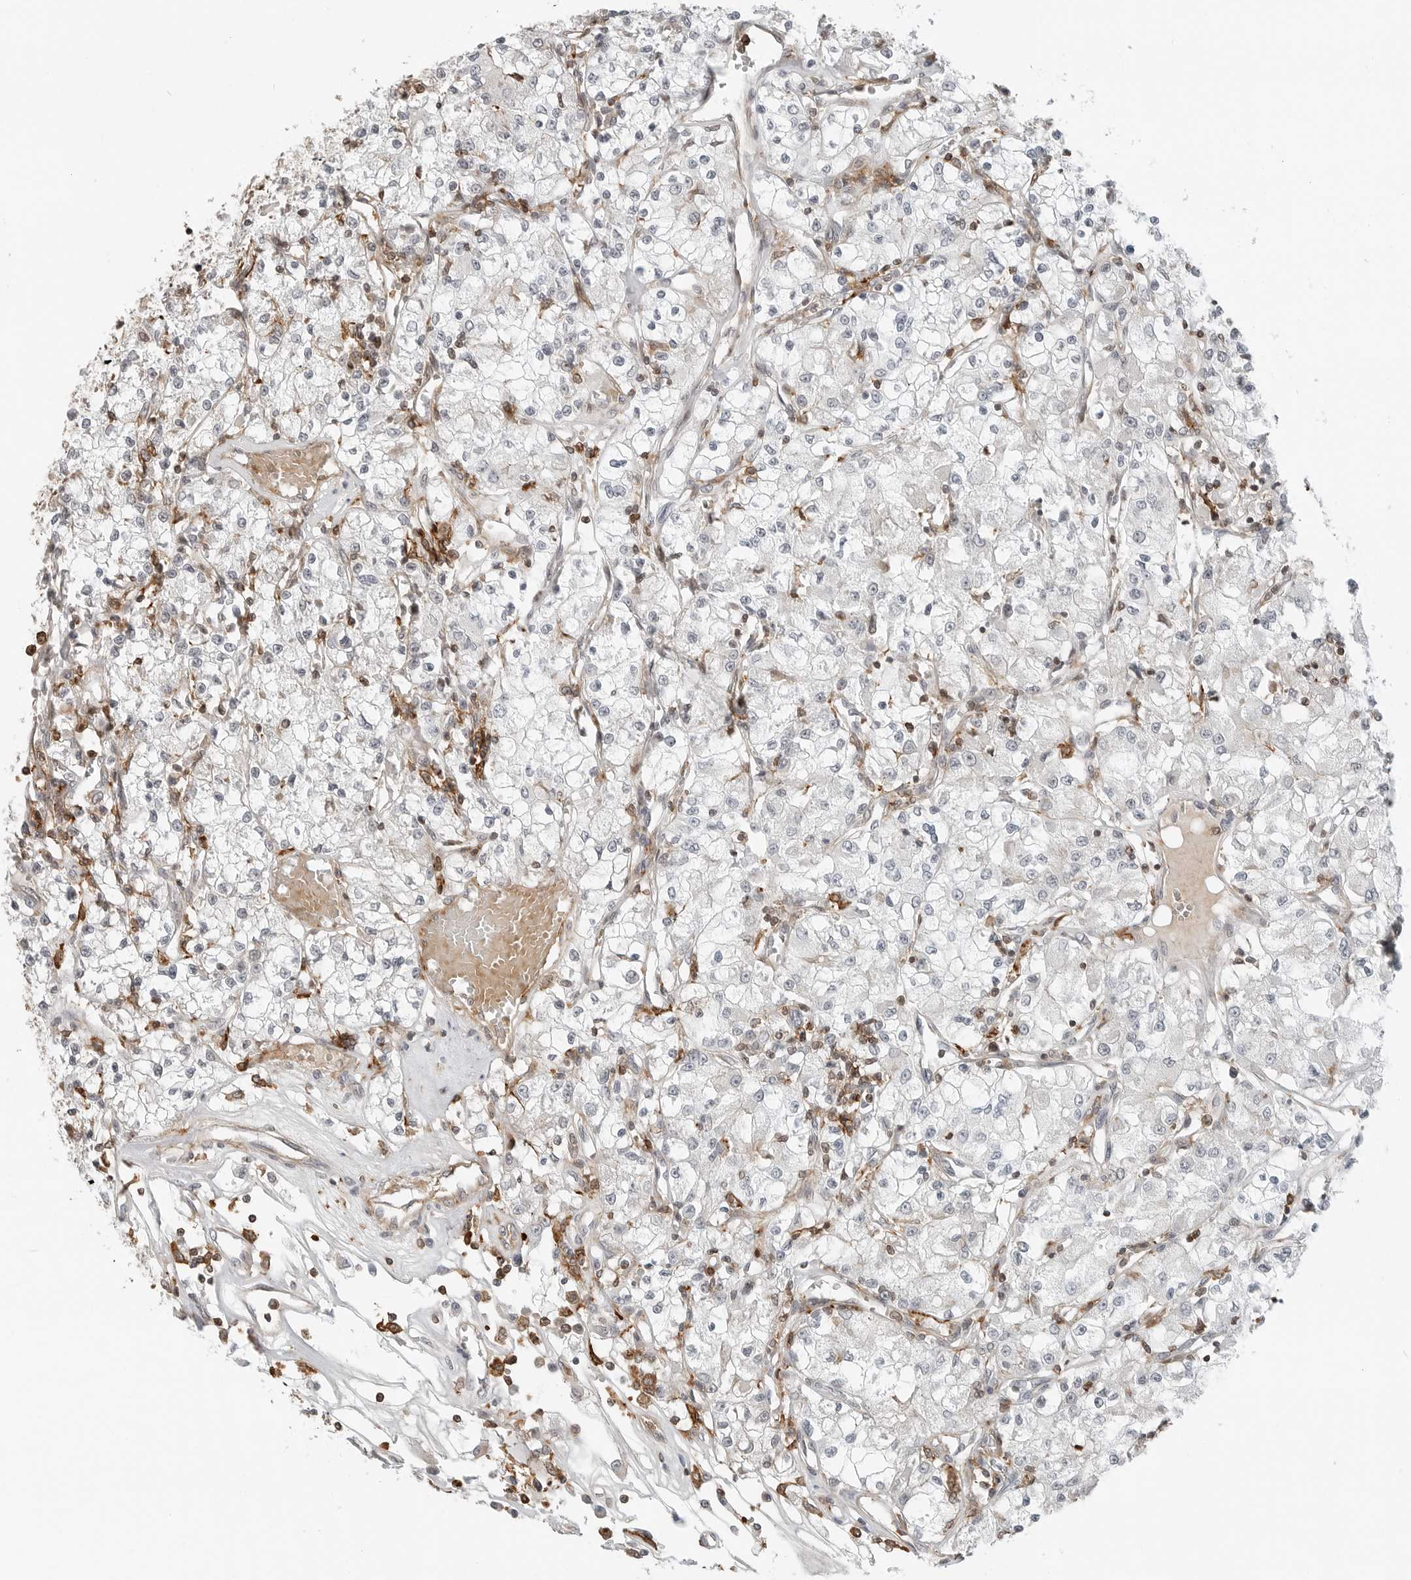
{"staining": {"intensity": "negative", "quantity": "none", "location": "none"}, "tissue": "renal cancer", "cell_type": "Tumor cells", "image_type": "cancer", "snomed": [{"axis": "morphology", "description": "Adenocarcinoma, NOS"}, {"axis": "topography", "description": "Kidney"}], "caption": "Immunohistochemistry (IHC) image of neoplastic tissue: renal adenocarcinoma stained with DAB (3,3'-diaminobenzidine) shows no significant protein staining in tumor cells.", "gene": "LEFTY2", "patient": {"sex": "female", "age": 59}}